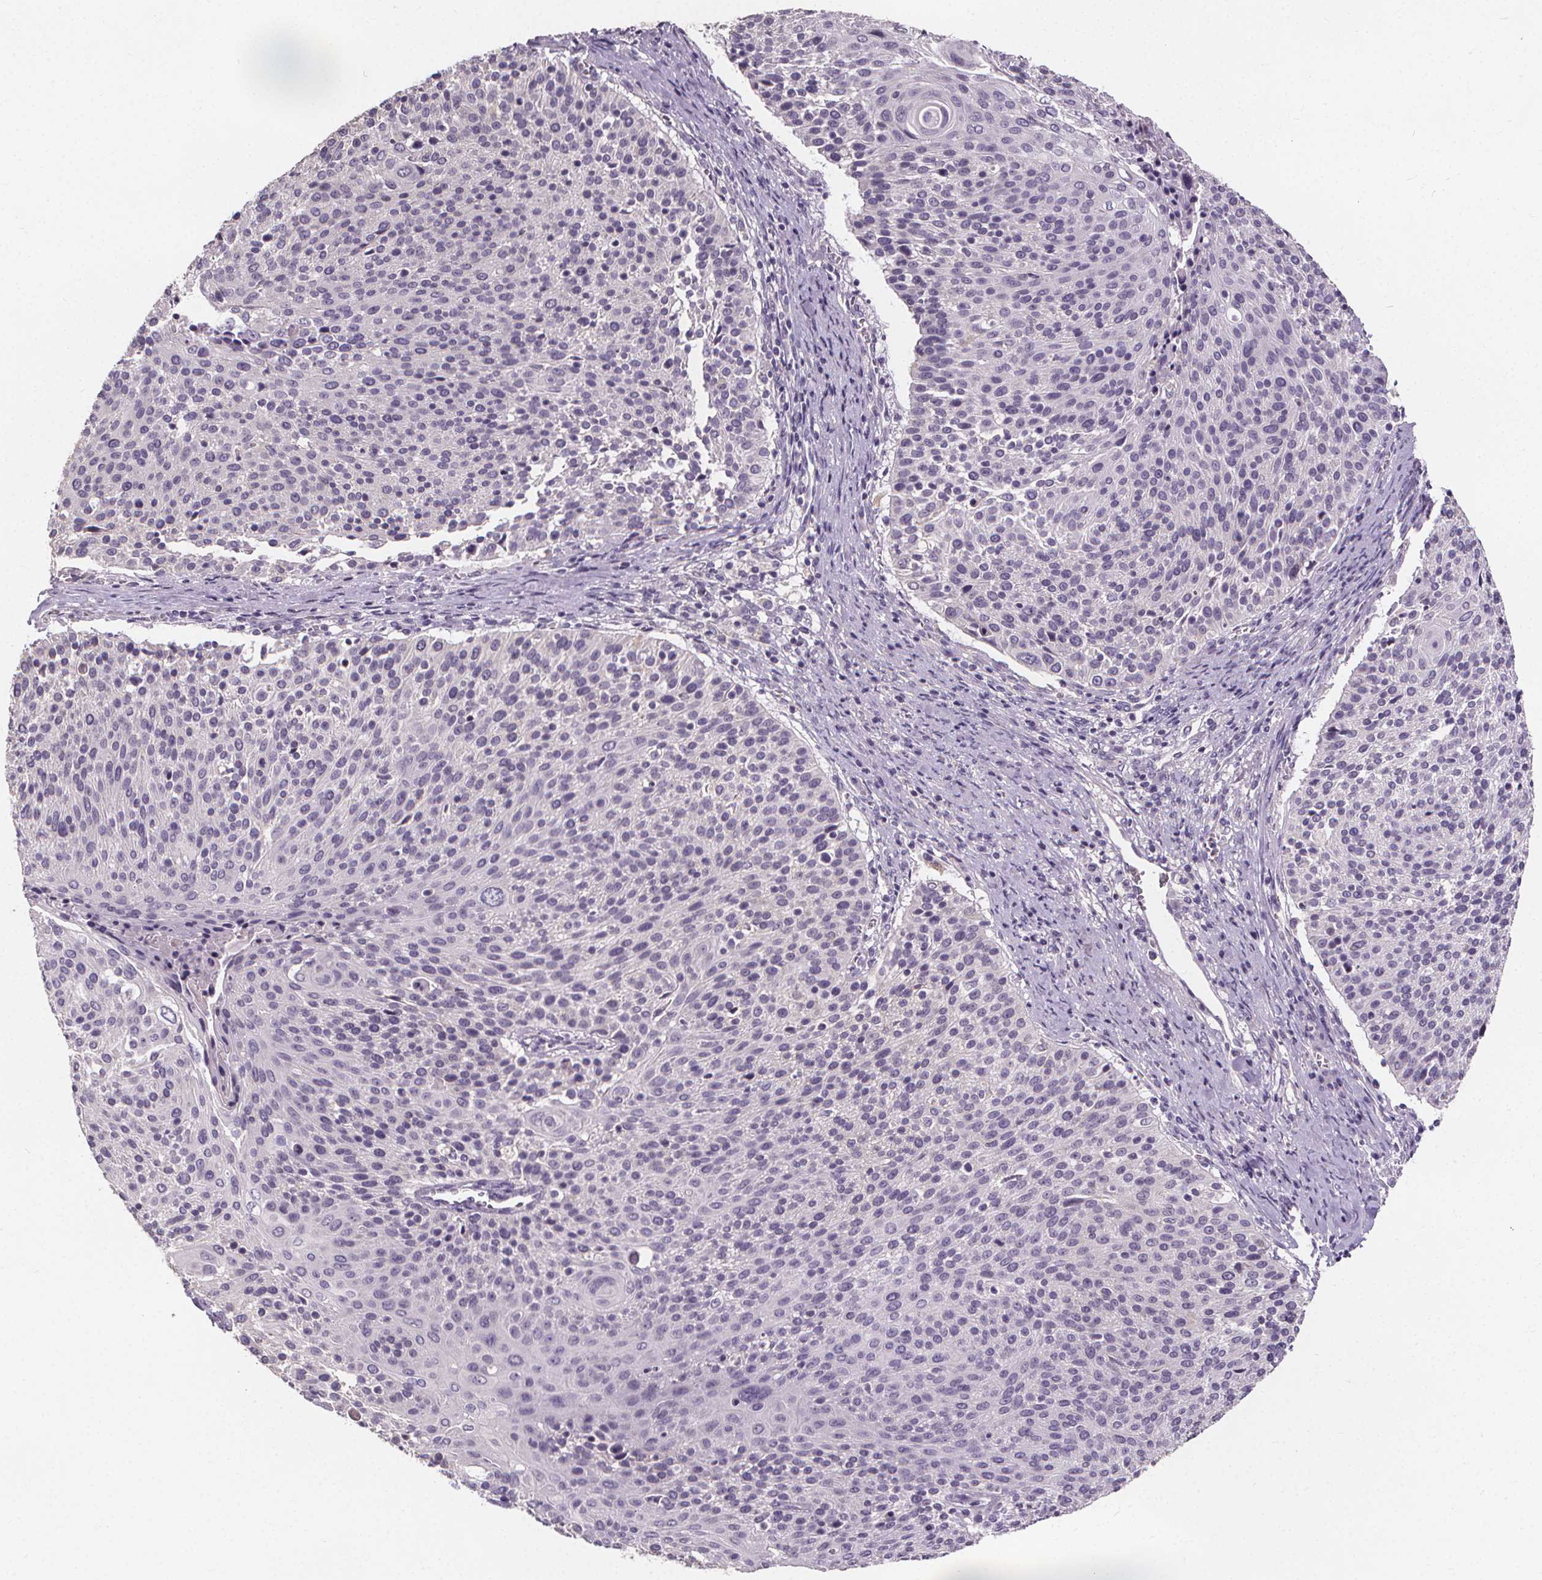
{"staining": {"intensity": "negative", "quantity": "none", "location": "none"}, "tissue": "cervical cancer", "cell_type": "Tumor cells", "image_type": "cancer", "snomed": [{"axis": "morphology", "description": "Squamous cell carcinoma, NOS"}, {"axis": "topography", "description": "Cervix"}], "caption": "Immunohistochemistry histopathology image of cervical squamous cell carcinoma stained for a protein (brown), which demonstrates no expression in tumor cells. (DAB immunohistochemistry (IHC) visualized using brightfield microscopy, high magnification).", "gene": "ATP6V1D", "patient": {"sex": "female", "age": 31}}